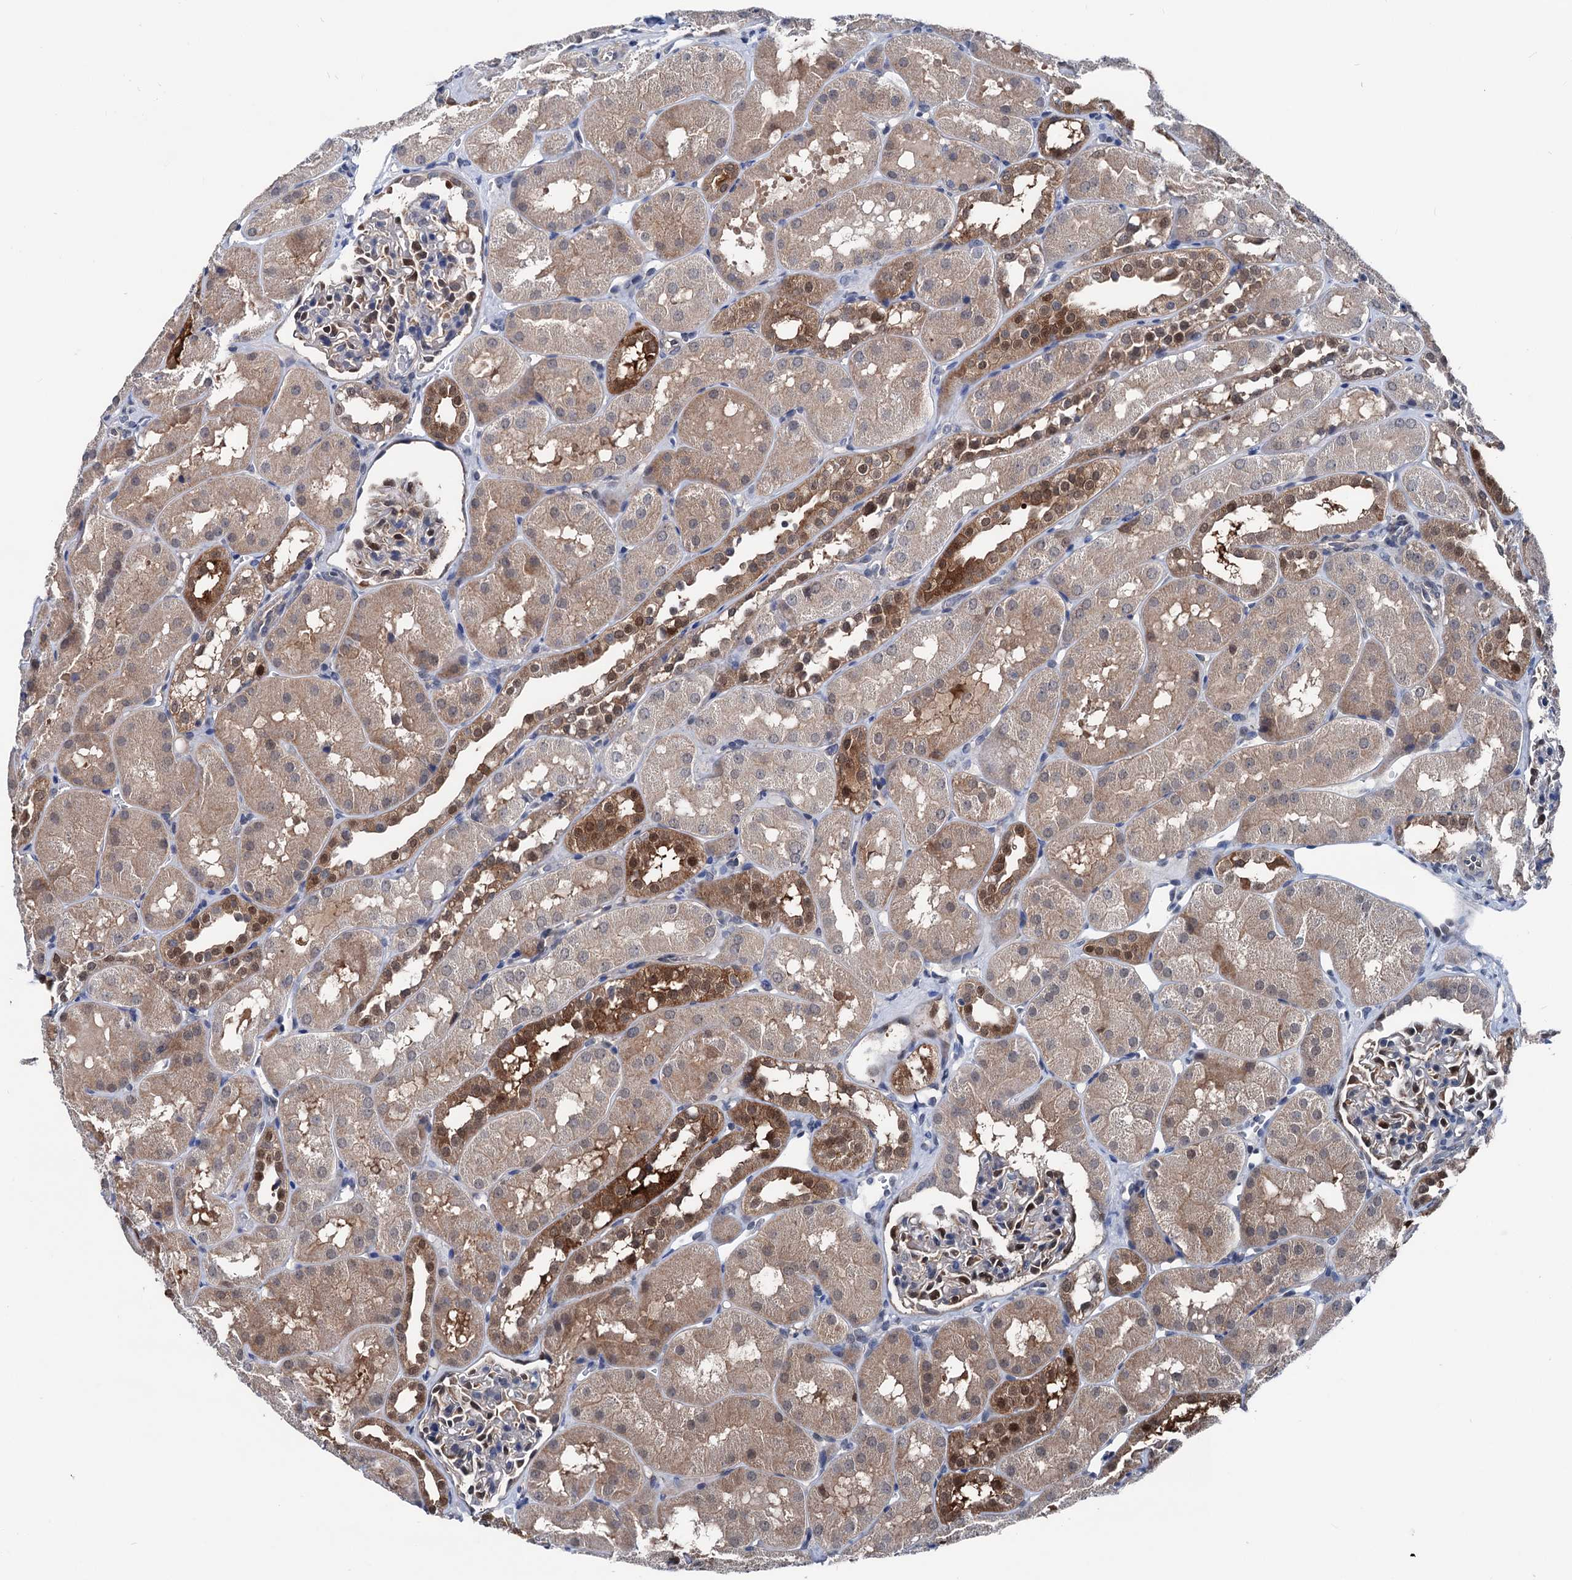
{"staining": {"intensity": "moderate", "quantity": "25%-75%", "location": "nuclear"}, "tissue": "kidney", "cell_type": "Cells in glomeruli", "image_type": "normal", "snomed": [{"axis": "morphology", "description": "Normal tissue, NOS"}, {"axis": "topography", "description": "Kidney"}, {"axis": "topography", "description": "Urinary bladder"}], "caption": "A high-resolution micrograph shows immunohistochemistry (IHC) staining of benign kidney, which demonstrates moderate nuclear expression in approximately 25%-75% of cells in glomeruli.", "gene": "GLO1", "patient": {"sex": "male", "age": 16}}